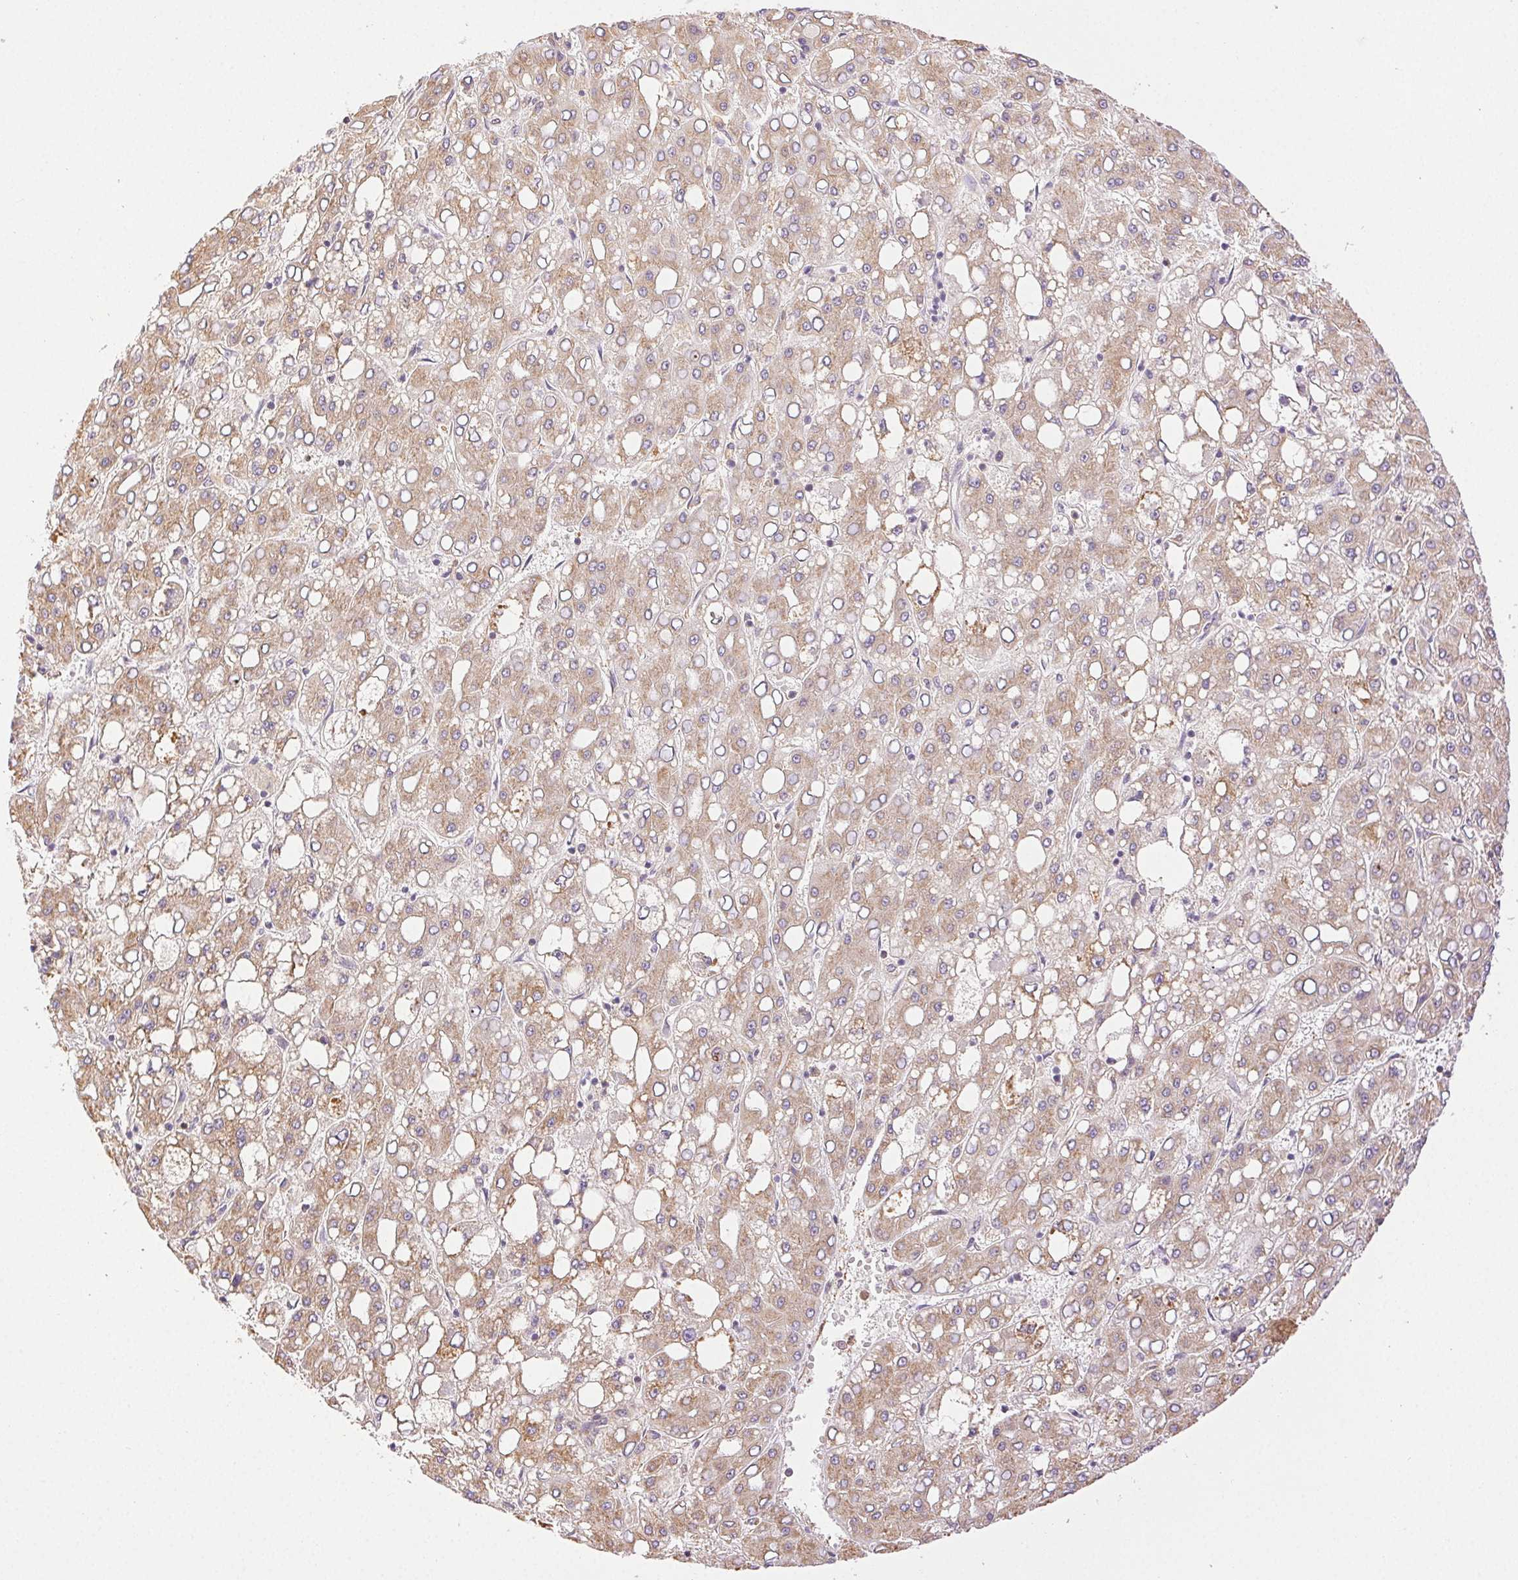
{"staining": {"intensity": "weak", "quantity": "25%-75%", "location": "cytoplasmic/membranous"}, "tissue": "liver cancer", "cell_type": "Tumor cells", "image_type": "cancer", "snomed": [{"axis": "morphology", "description": "Carcinoma, Hepatocellular, NOS"}, {"axis": "topography", "description": "Liver"}], "caption": "Human liver hepatocellular carcinoma stained for a protein (brown) exhibits weak cytoplasmic/membranous positive staining in about 25%-75% of tumor cells.", "gene": "ENTREP1", "patient": {"sex": "male", "age": 65}}